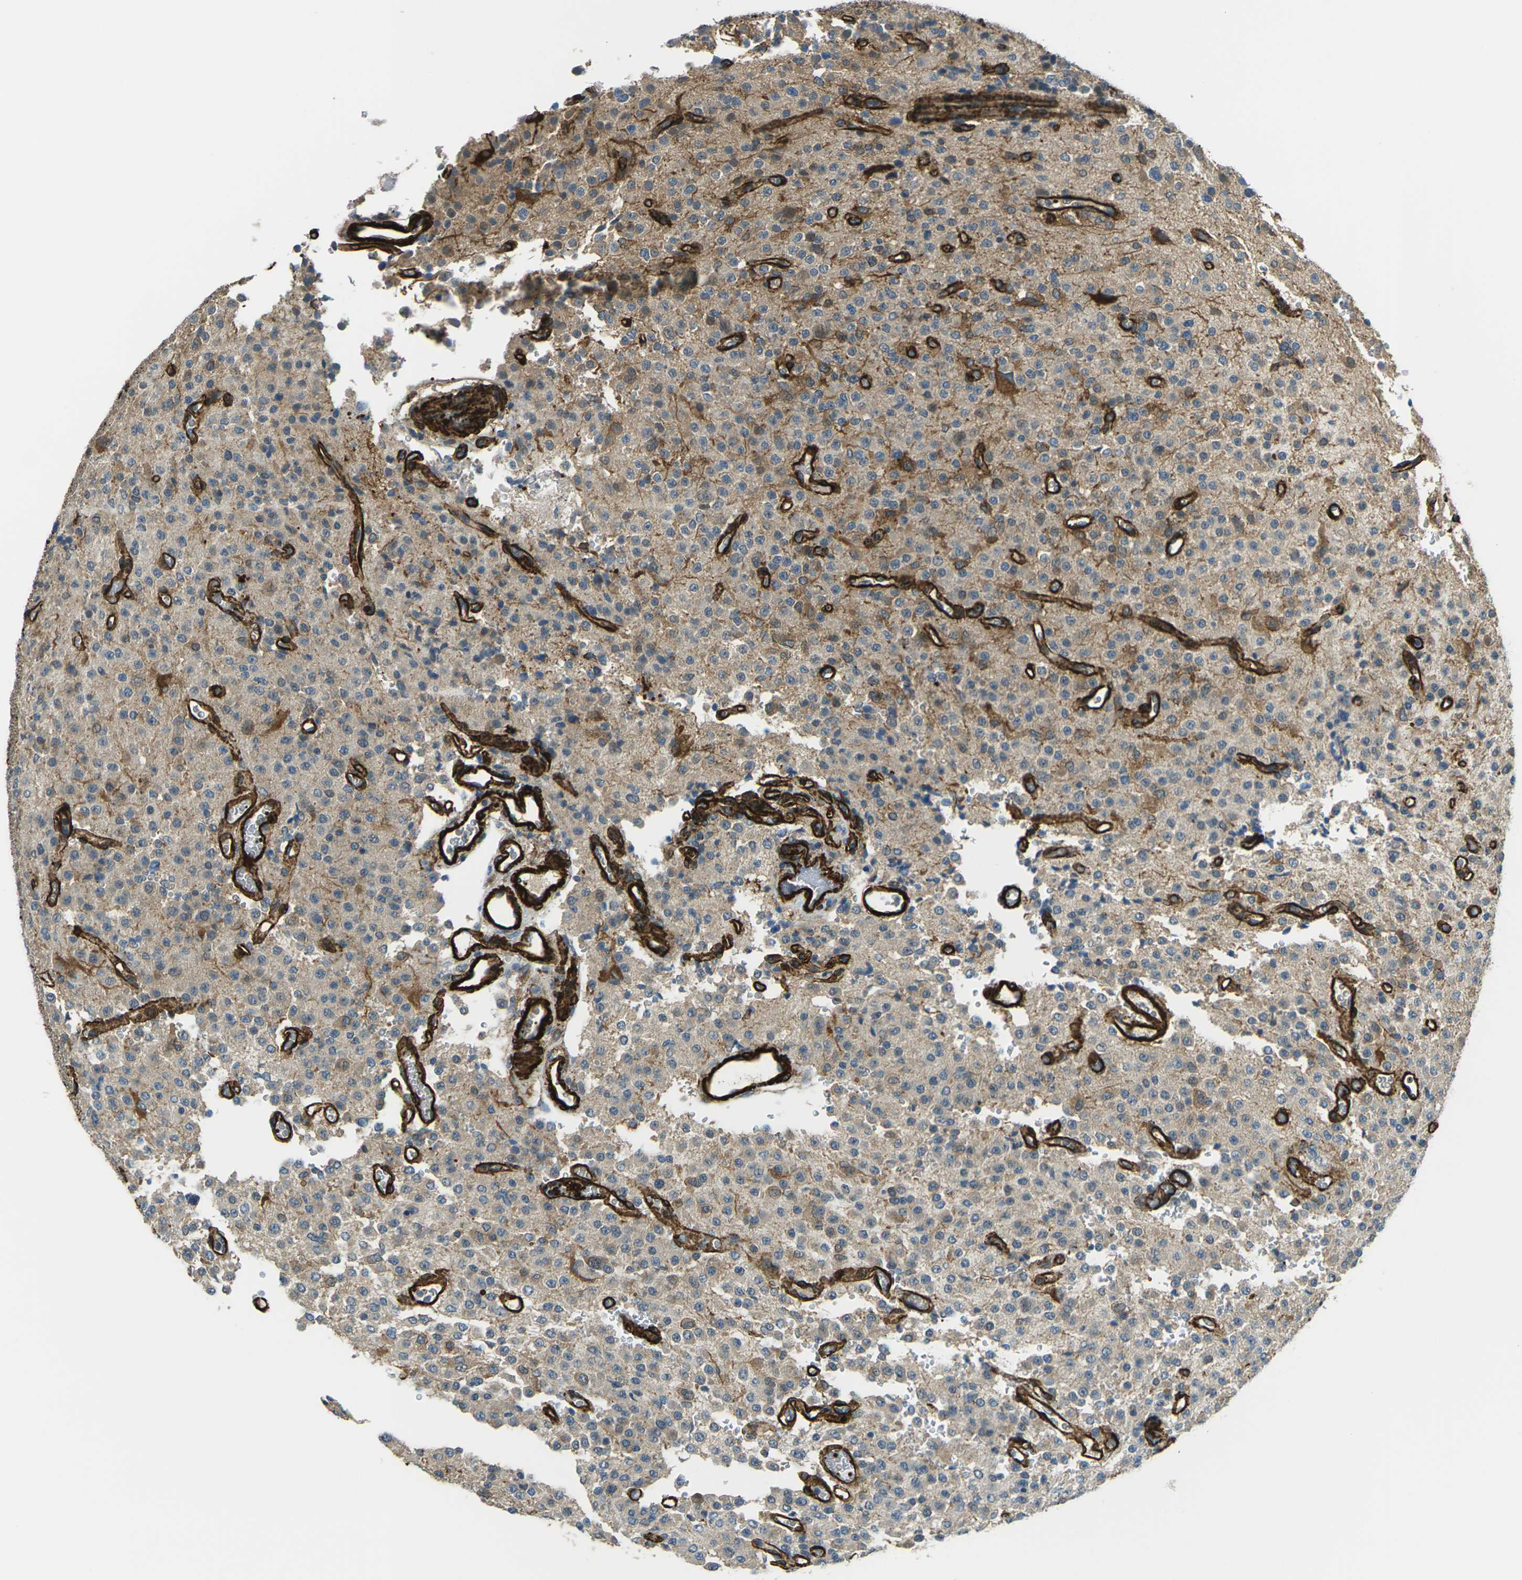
{"staining": {"intensity": "weak", "quantity": "<25%", "location": "cytoplasmic/membranous"}, "tissue": "glioma", "cell_type": "Tumor cells", "image_type": "cancer", "snomed": [{"axis": "morphology", "description": "Glioma, malignant, Low grade"}, {"axis": "topography", "description": "Brain"}], "caption": "Immunohistochemical staining of human glioma displays no significant positivity in tumor cells.", "gene": "GRAMD1C", "patient": {"sex": "male", "age": 38}}